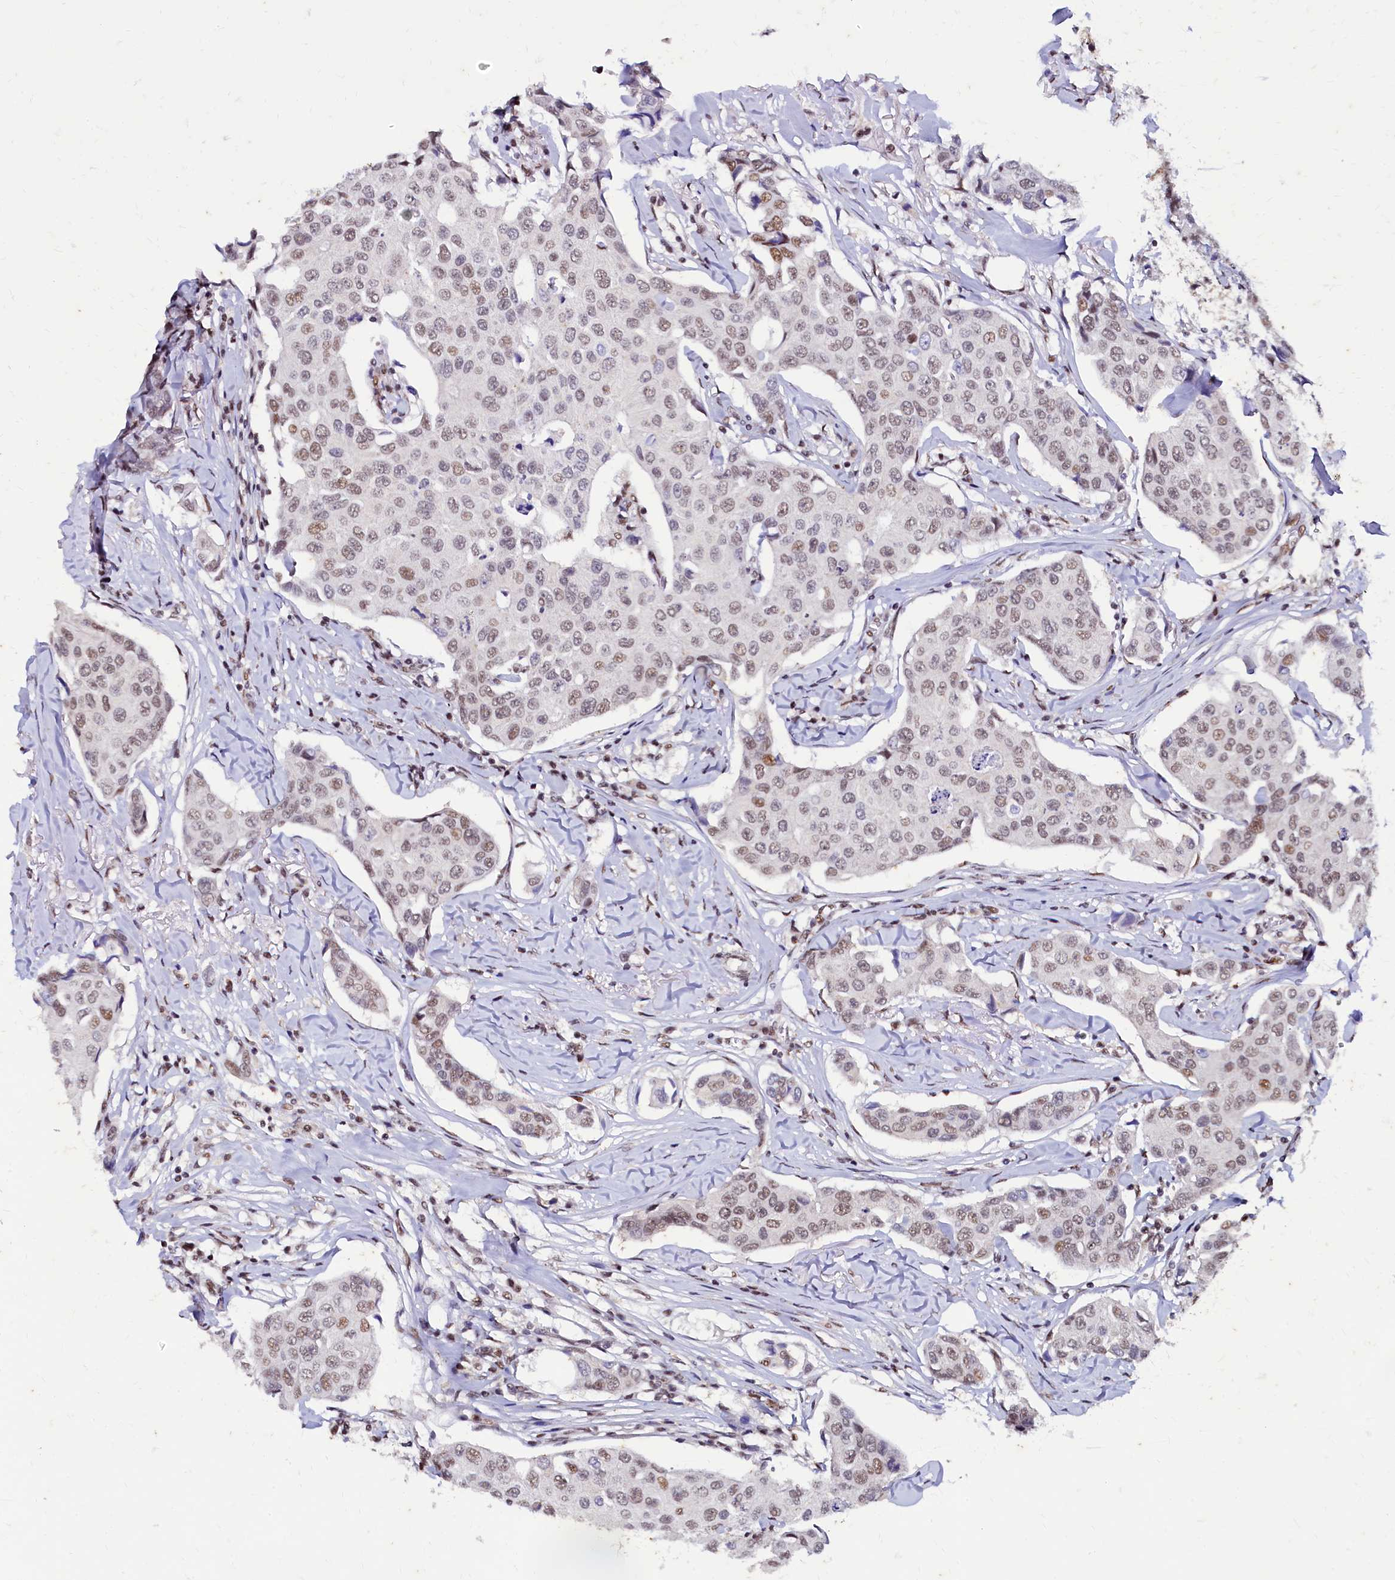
{"staining": {"intensity": "moderate", "quantity": "<25%", "location": "nuclear"}, "tissue": "breast cancer", "cell_type": "Tumor cells", "image_type": "cancer", "snomed": [{"axis": "morphology", "description": "Duct carcinoma"}, {"axis": "topography", "description": "Breast"}], "caption": "This image demonstrates immunohistochemistry staining of intraductal carcinoma (breast), with low moderate nuclear expression in approximately <25% of tumor cells.", "gene": "CPSF7", "patient": {"sex": "female", "age": 80}}